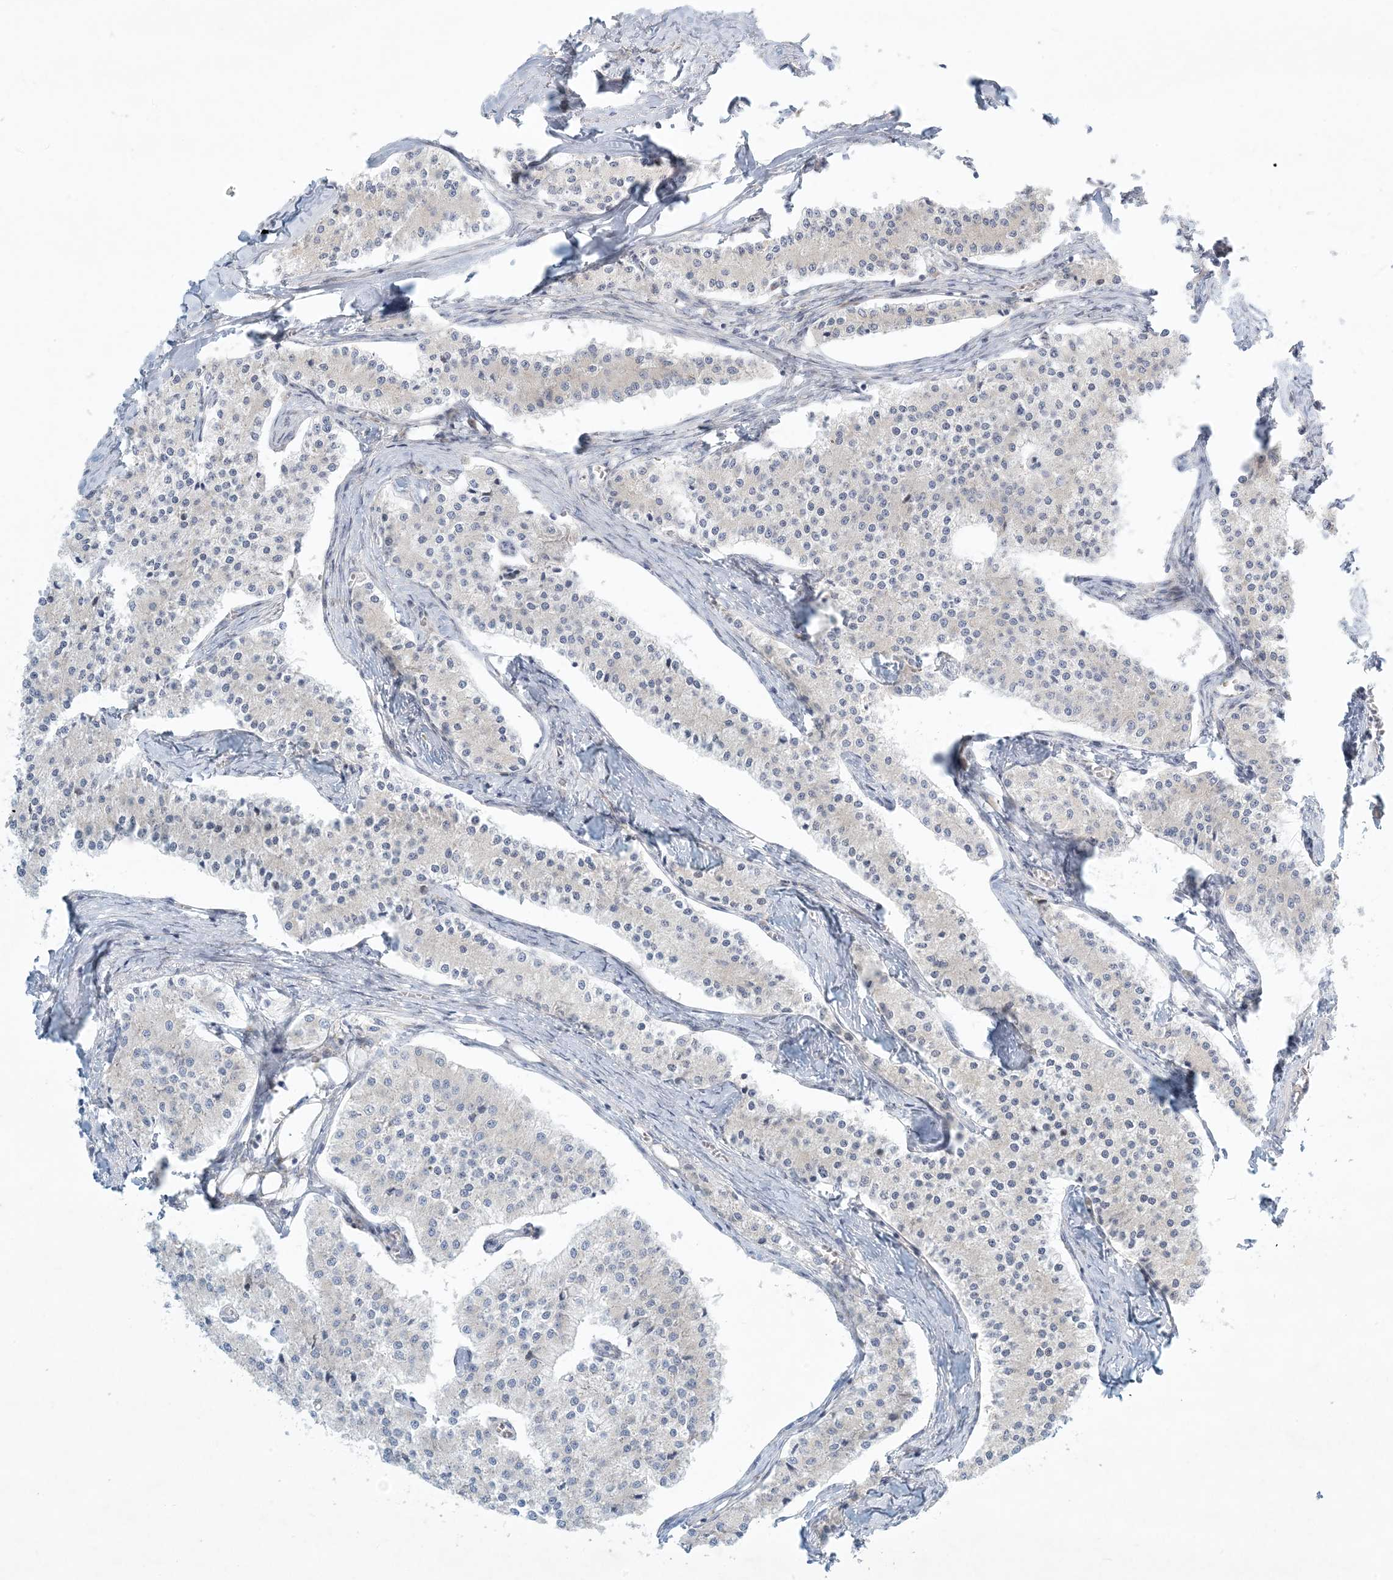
{"staining": {"intensity": "negative", "quantity": "none", "location": "none"}, "tissue": "carcinoid", "cell_type": "Tumor cells", "image_type": "cancer", "snomed": [{"axis": "morphology", "description": "Carcinoid, malignant, NOS"}, {"axis": "topography", "description": "Colon"}], "caption": "Protein analysis of carcinoid exhibits no significant positivity in tumor cells.", "gene": "ZNF385D", "patient": {"sex": "female", "age": 52}}